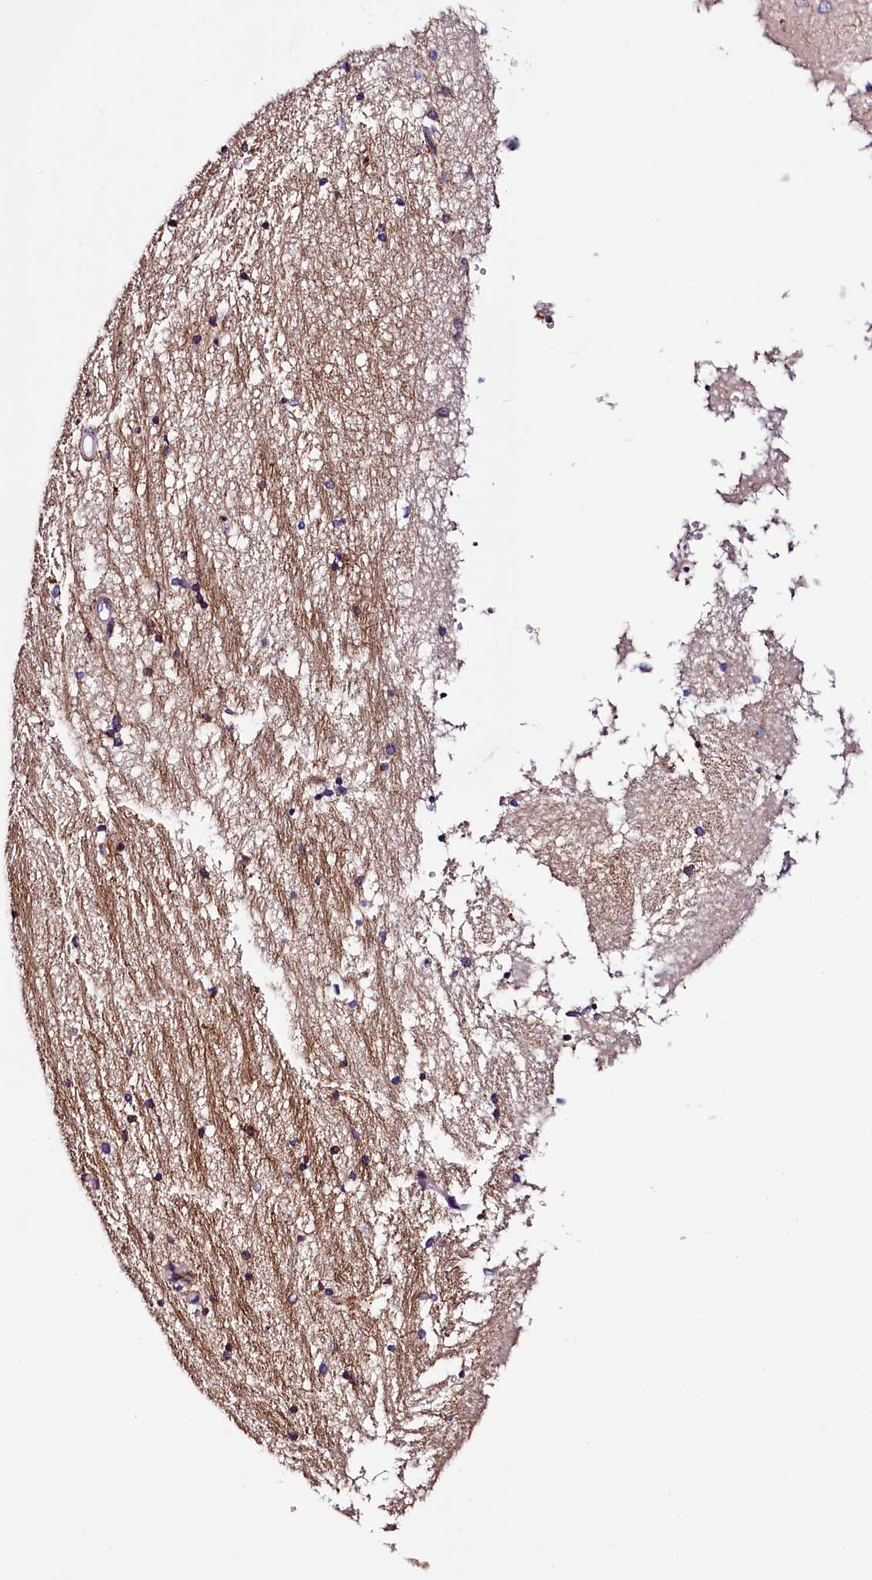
{"staining": {"intensity": "moderate", "quantity": "<25%", "location": "cytoplasmic/membranous,nuclear"}, "tissue": "hippocampus", "cell_type": "Glial cells", "image_type": "normal", "snomed": [{"axis": "morphology", "description": "Normal tissue, NOS"}, {"axis": "topography", "description": "Hippocampus"}], "caption": "Benign hippocampus shows moderate cytoplasmic/membranous,nuclear expression in approximately <25% of glial cells Using DAB (3,3'-diaminobenzidine) (brown) and hematoxylin (blue) stains, captured at high magnification using brightfield microscopy..", "gene": "TRMT112", "patient": {"sex": "male", "age": 45}}